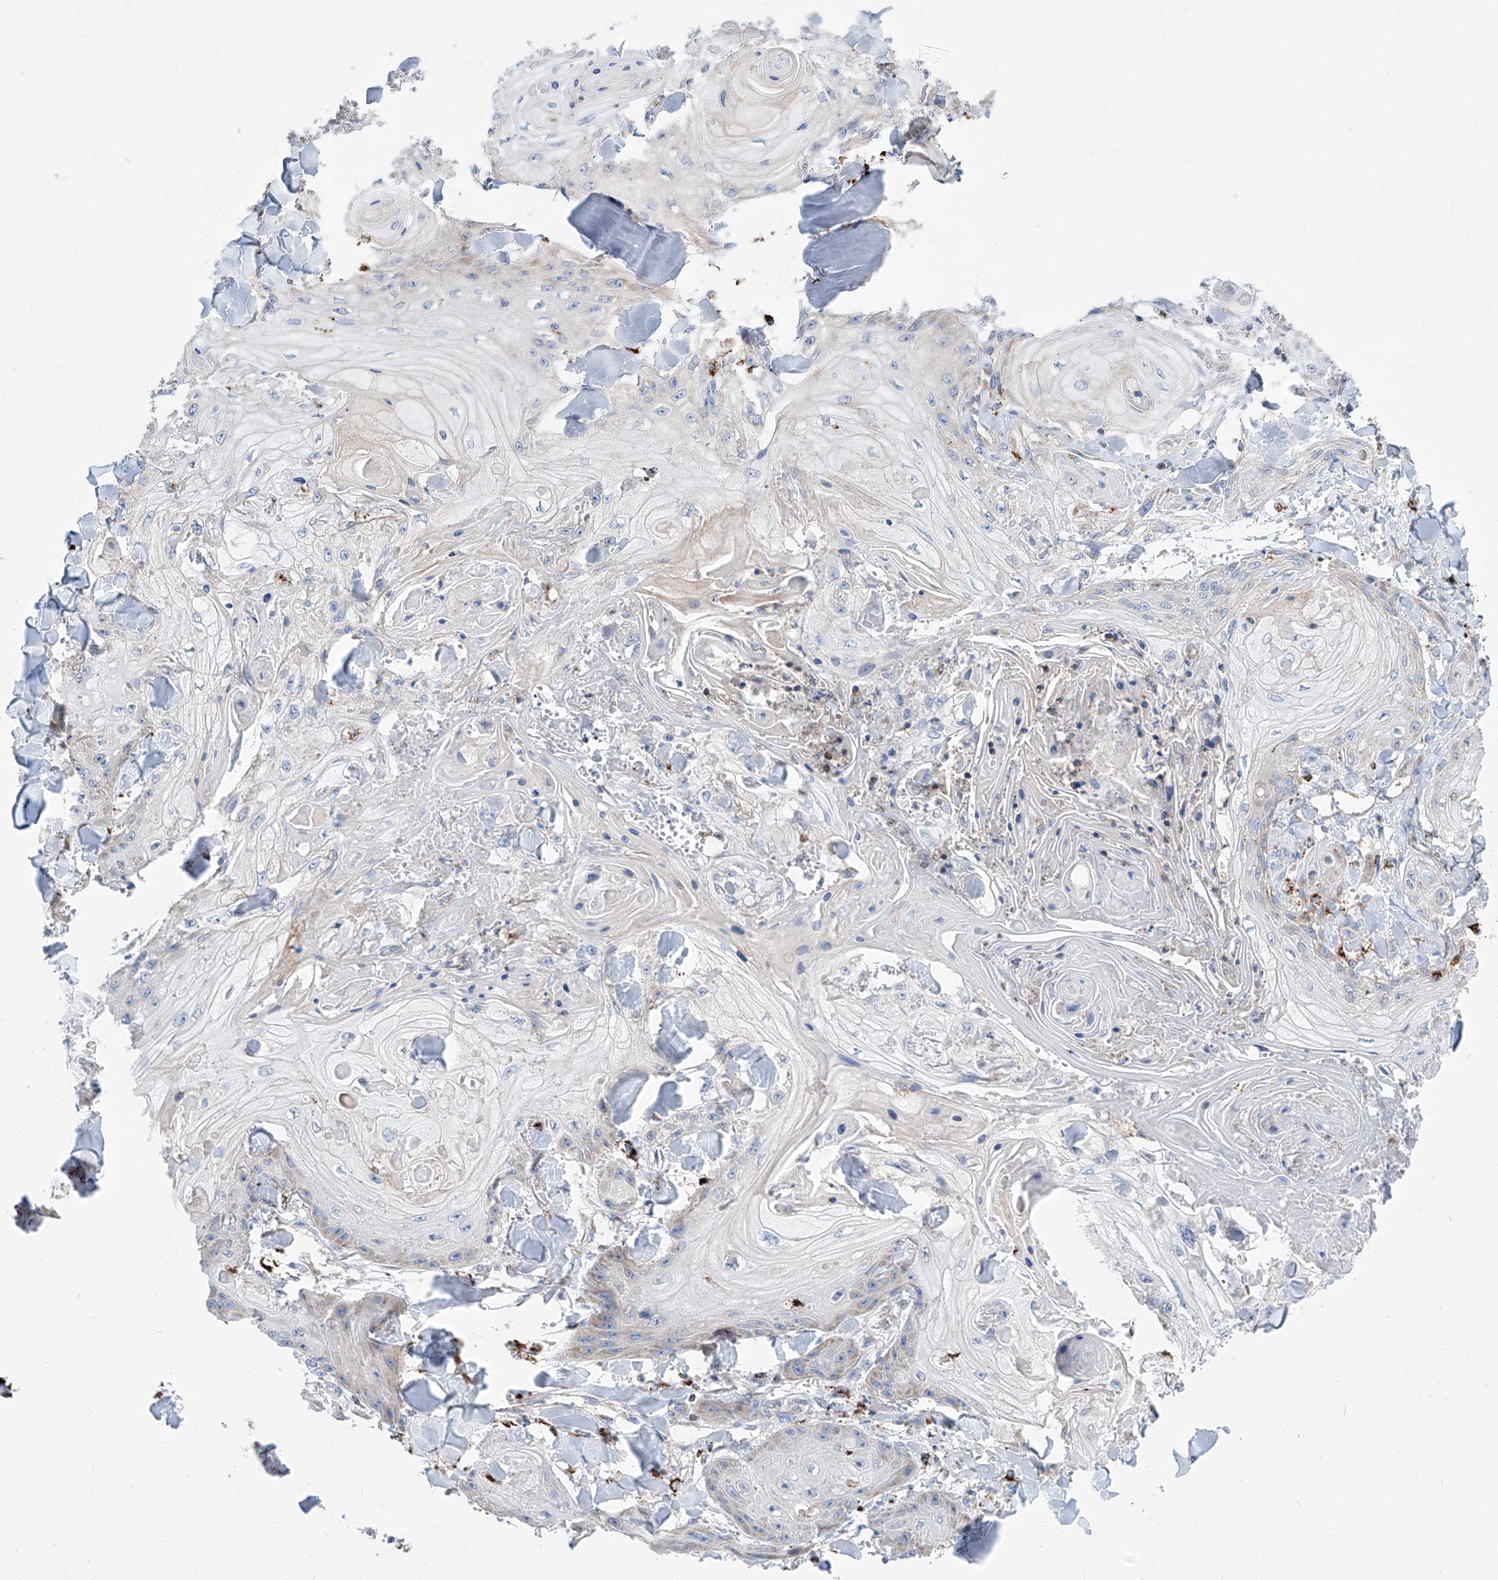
{"staining": {"intensity": "negative", "quantity": "none", "location": "none"}, "tissue": "skin cancer", "cell_type": "Tumor cells", "image_type": "cancer", "snomed": [{"axis": "morphology", "description": "Squamous cell carcinoma, NOS"}, {"axis": "topography", "description": "Skin"}], "caption": "Photomicrograph shows no significant protein positivity in tumor cells of skin cancer (squamous cell carcinoma).", "gene": "CPNE5", "patient": {"sex": "male", "age": 74}}